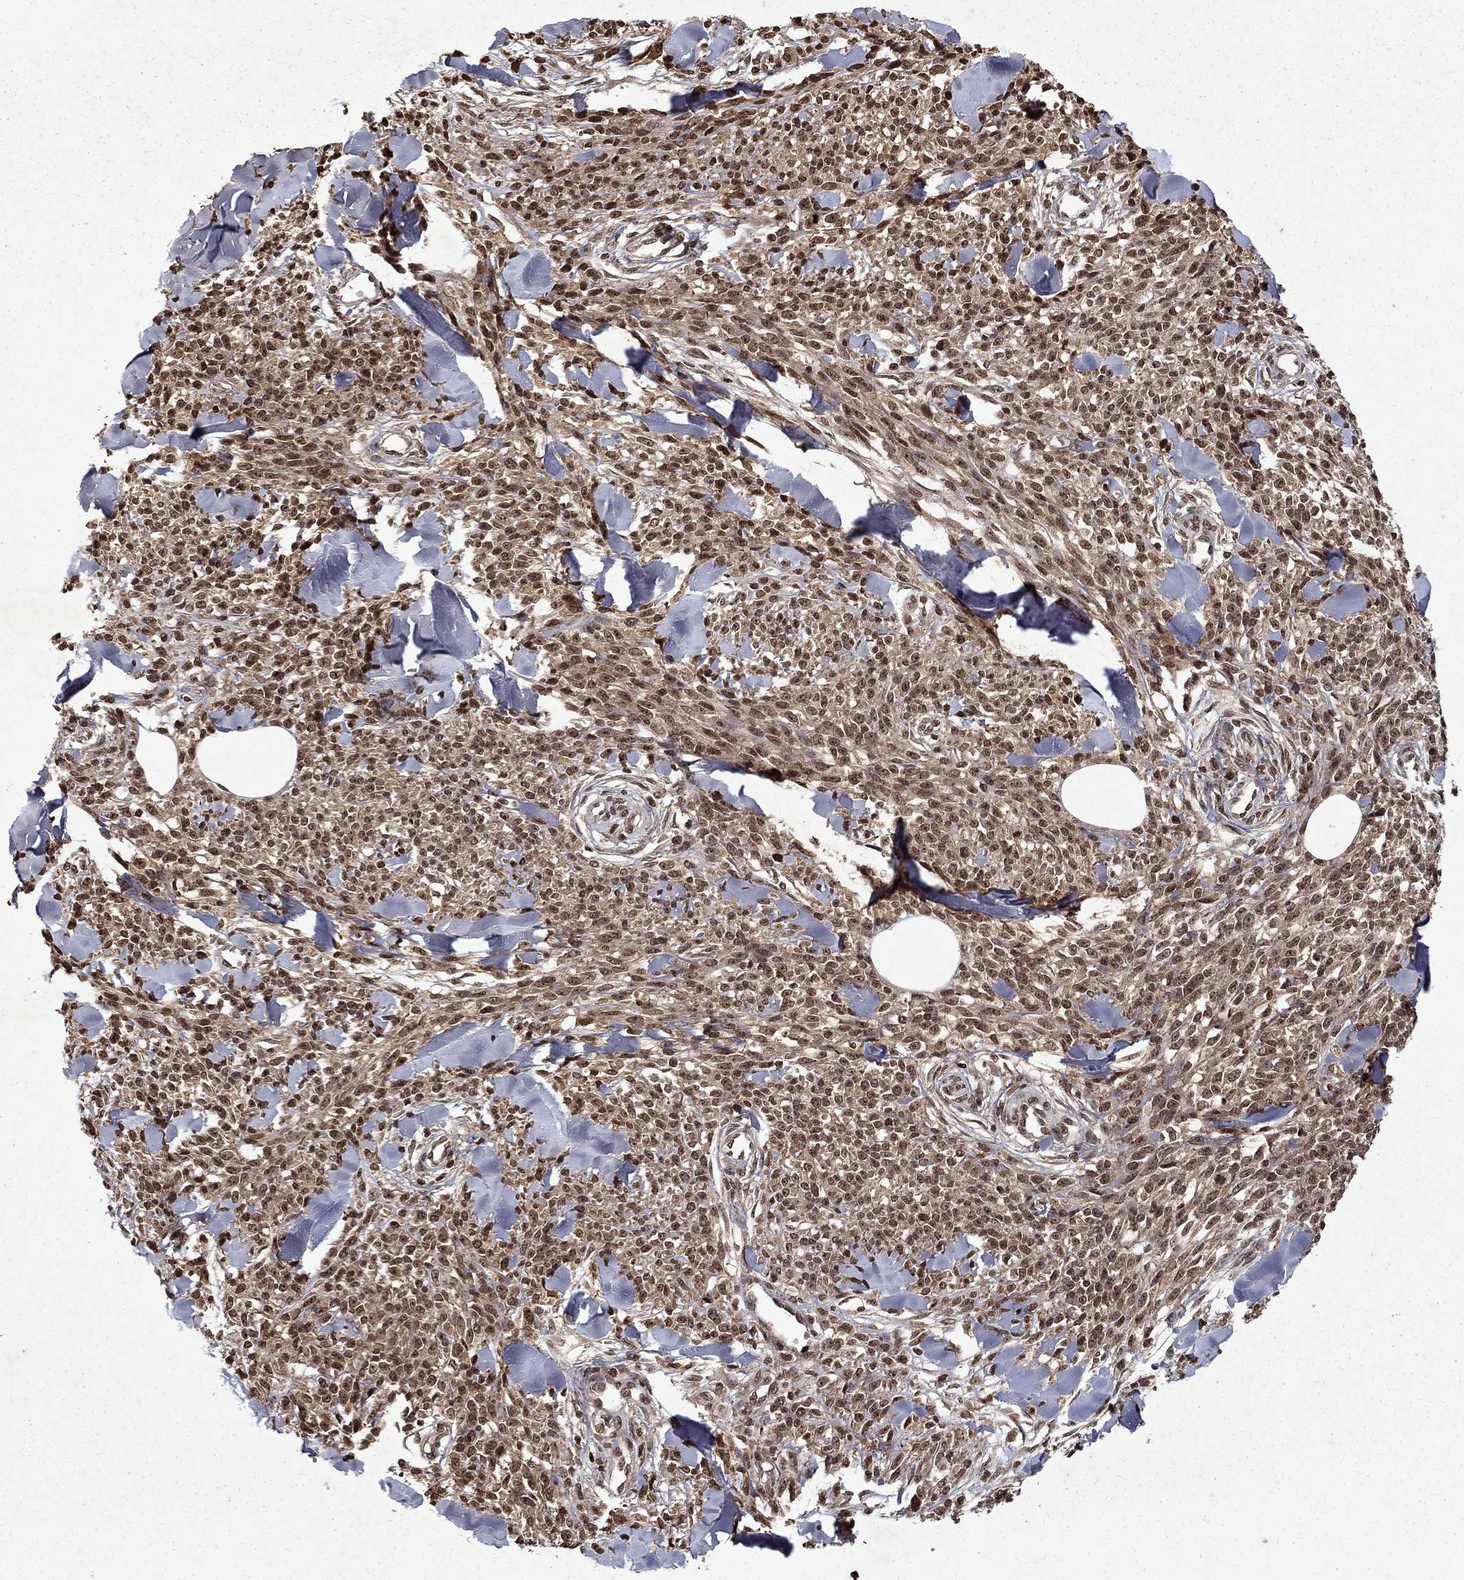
{"staining": {"intensity": "moderate", "quantity": ">75%", "location": "cytoplasmic/membranous,nuclear"}, "tissue": "melanoma", "cell_type": "Tumor cells", "image_type": "cancer", "snomed": [{"axis": "morphology", "description": "Malignant melanoma, NOS"}, {"axis": "topography", "description": "Skin"}, {"axis": "topography", "description": "Skin of trunk"}], "caption": "IHC photomicrograph of neoplastic tissue: human malignant melanoma stained using immunohistochemistry demonstrates medium levels of moderate protein expression localized specifically in the cytoplasmic/membranous and nuclear of tumor cells, appearing as a cytoplasmic/membranous and nuclear brown color.", "gene": "PIN4", "patient": {"sex": "male", "age": 74}}